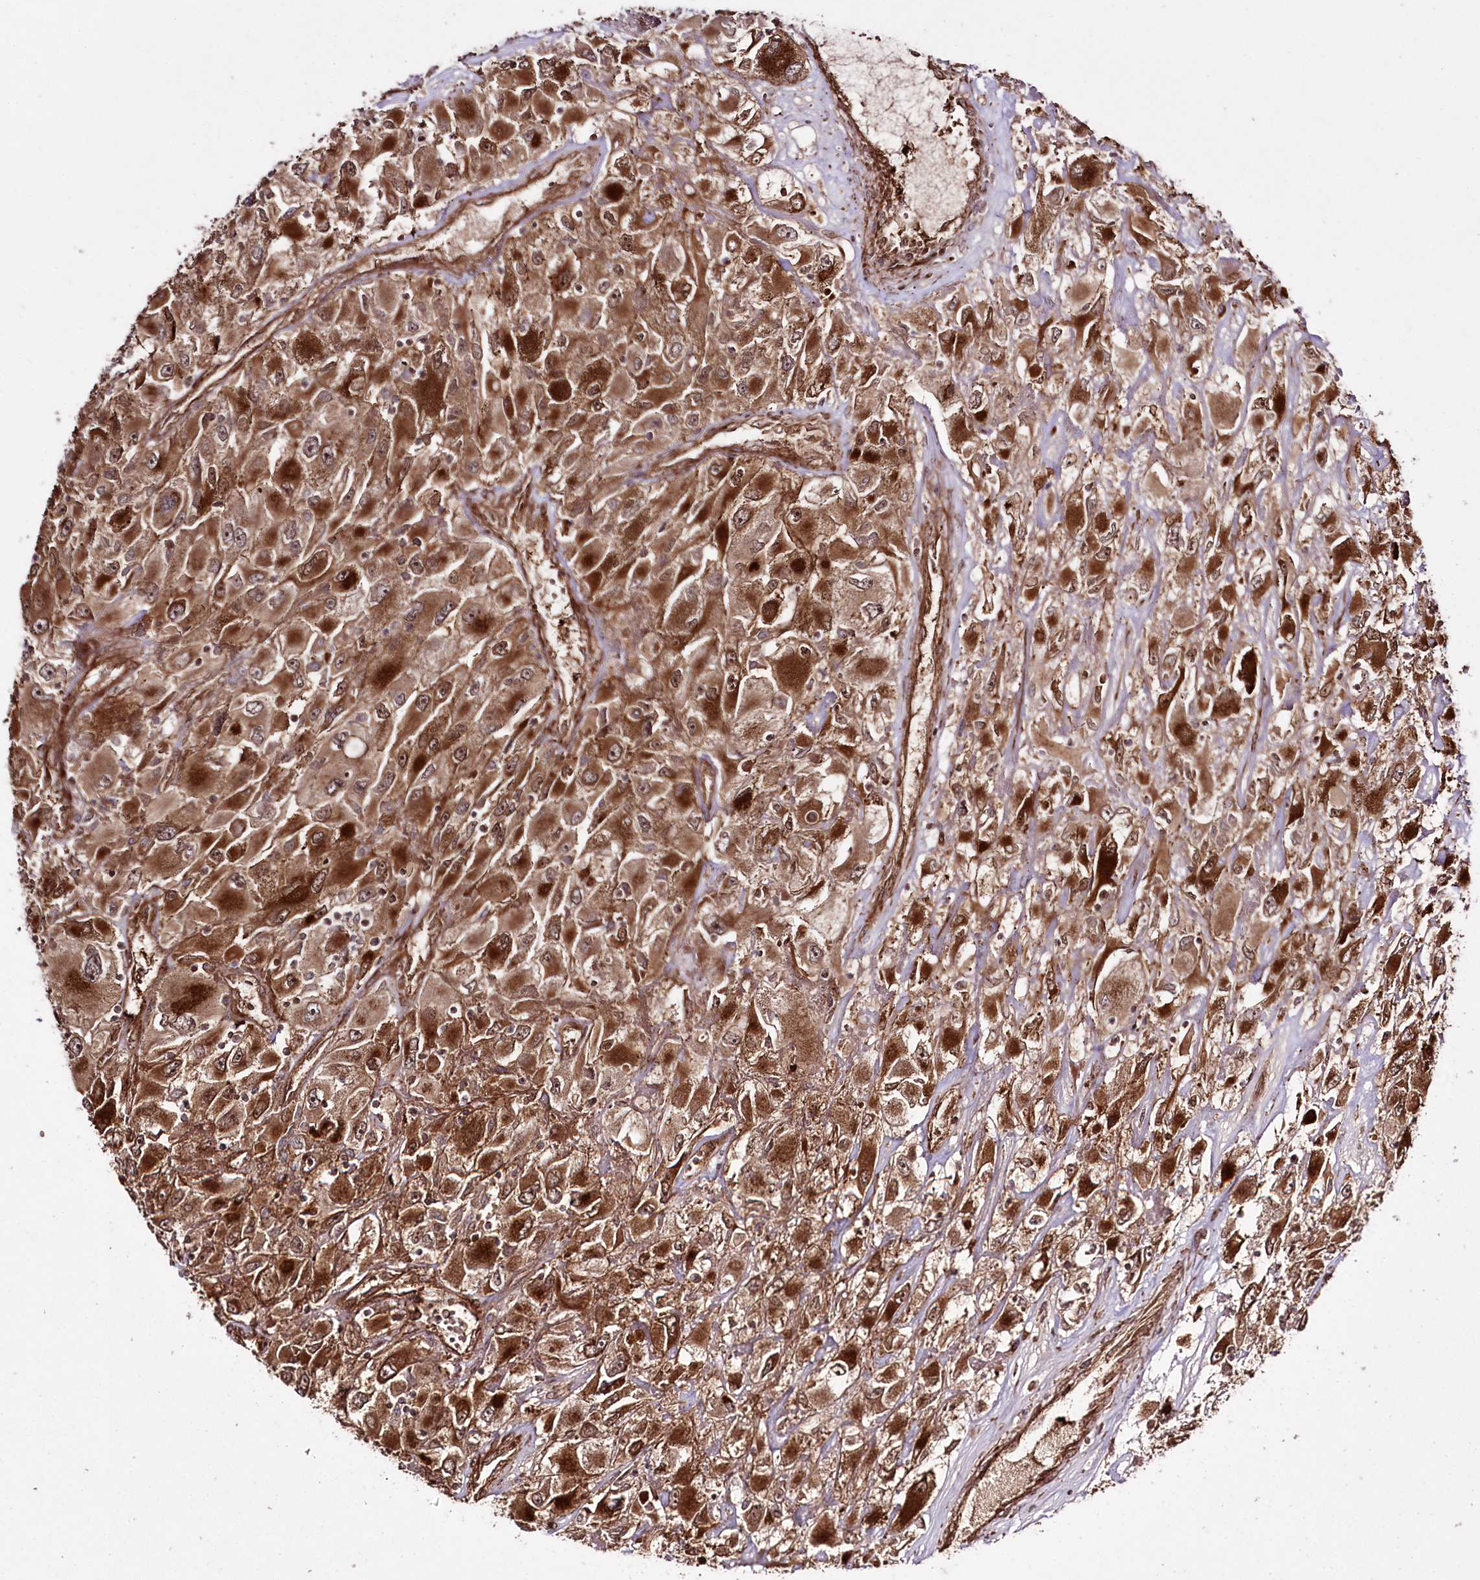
{"staining": {"intensity": "strong", "quantity": ">75%", "location": "cytoplasmic/membranous"}, "tissue": "renal cancer", "cell_type": "Tumor cells", "image_type": "cancer", "snomed": [{"axis": "morphology", "description": "Adenocarcinoma, NOS"}, {"axis": "topography", "description": "Kidney"}], "caption": "Renal cancer (adenocarcinoma) stained with a brown dye displays strong cytoplasmic/membranous positive expression in approximately >75% of tumor cells.", "gene": "REXO2", "patient": {"sex": "female", "age": 52}}